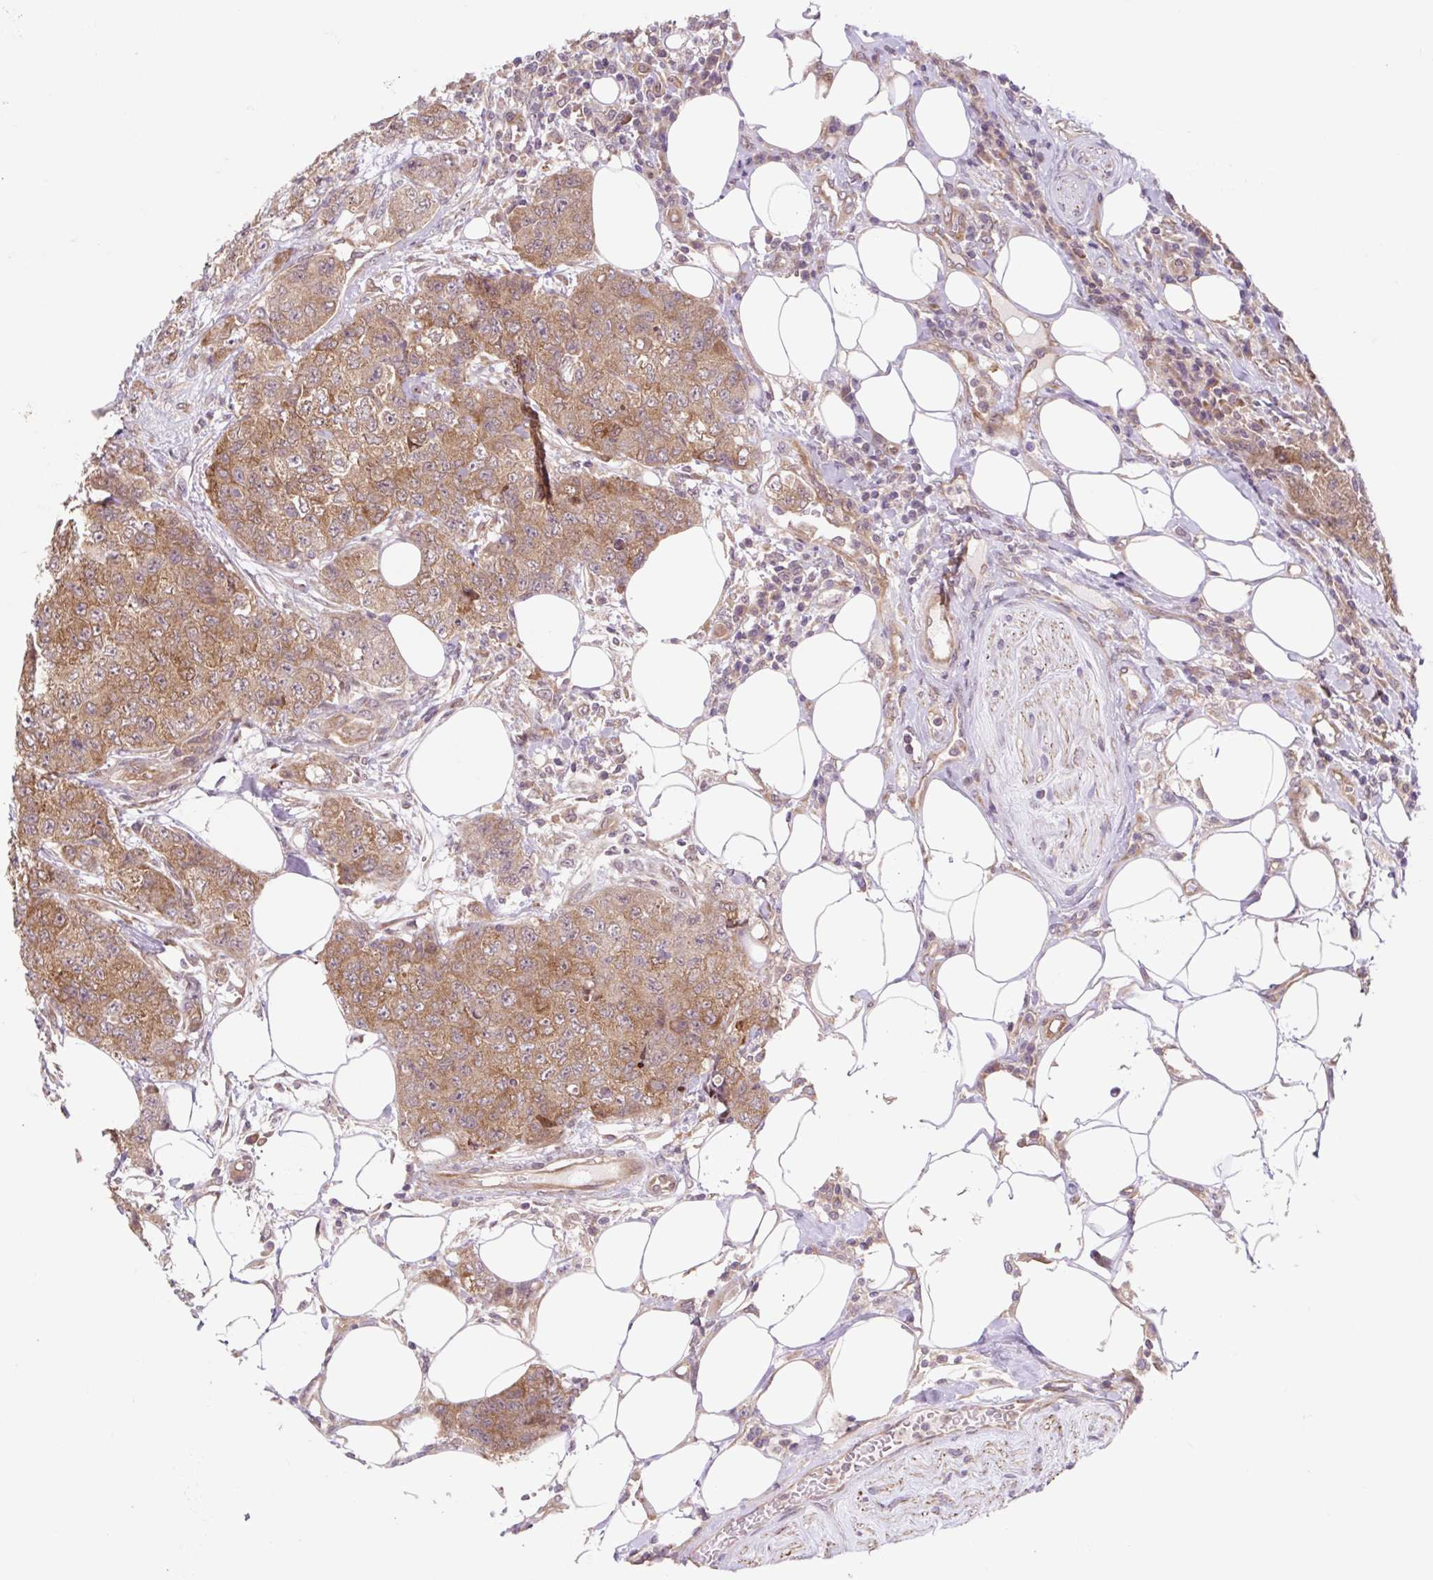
{"staining": {"intensity": "moderate", "quantity": ">75%", "location": "cytoplasmic/membranous,nuclear"}, "tissue": "urothelial cancer", "cell_type": "Tumor cells", "image_type": "cancer", "snomed": [{"axis": "morphology", "description": "Urothelial carcinoma, High grade"}, {"axis": "topography", "description": "Urinary bladder"}], "caption": "Immunohistochemistry (IHC) micrograph of neoplastic tissue: human high-grade urothelial carcinoma stained using immunohistochemistry (IHC) shows medium levels of moderate protein expression localized specifically in the cytoplasmic/membranous and nuclear of tumor cells, appearing as a cytoplasmic/membranous and nuclear brown color.", "gene": "HFE", "patient": {"sex": "female", "age": 78}}